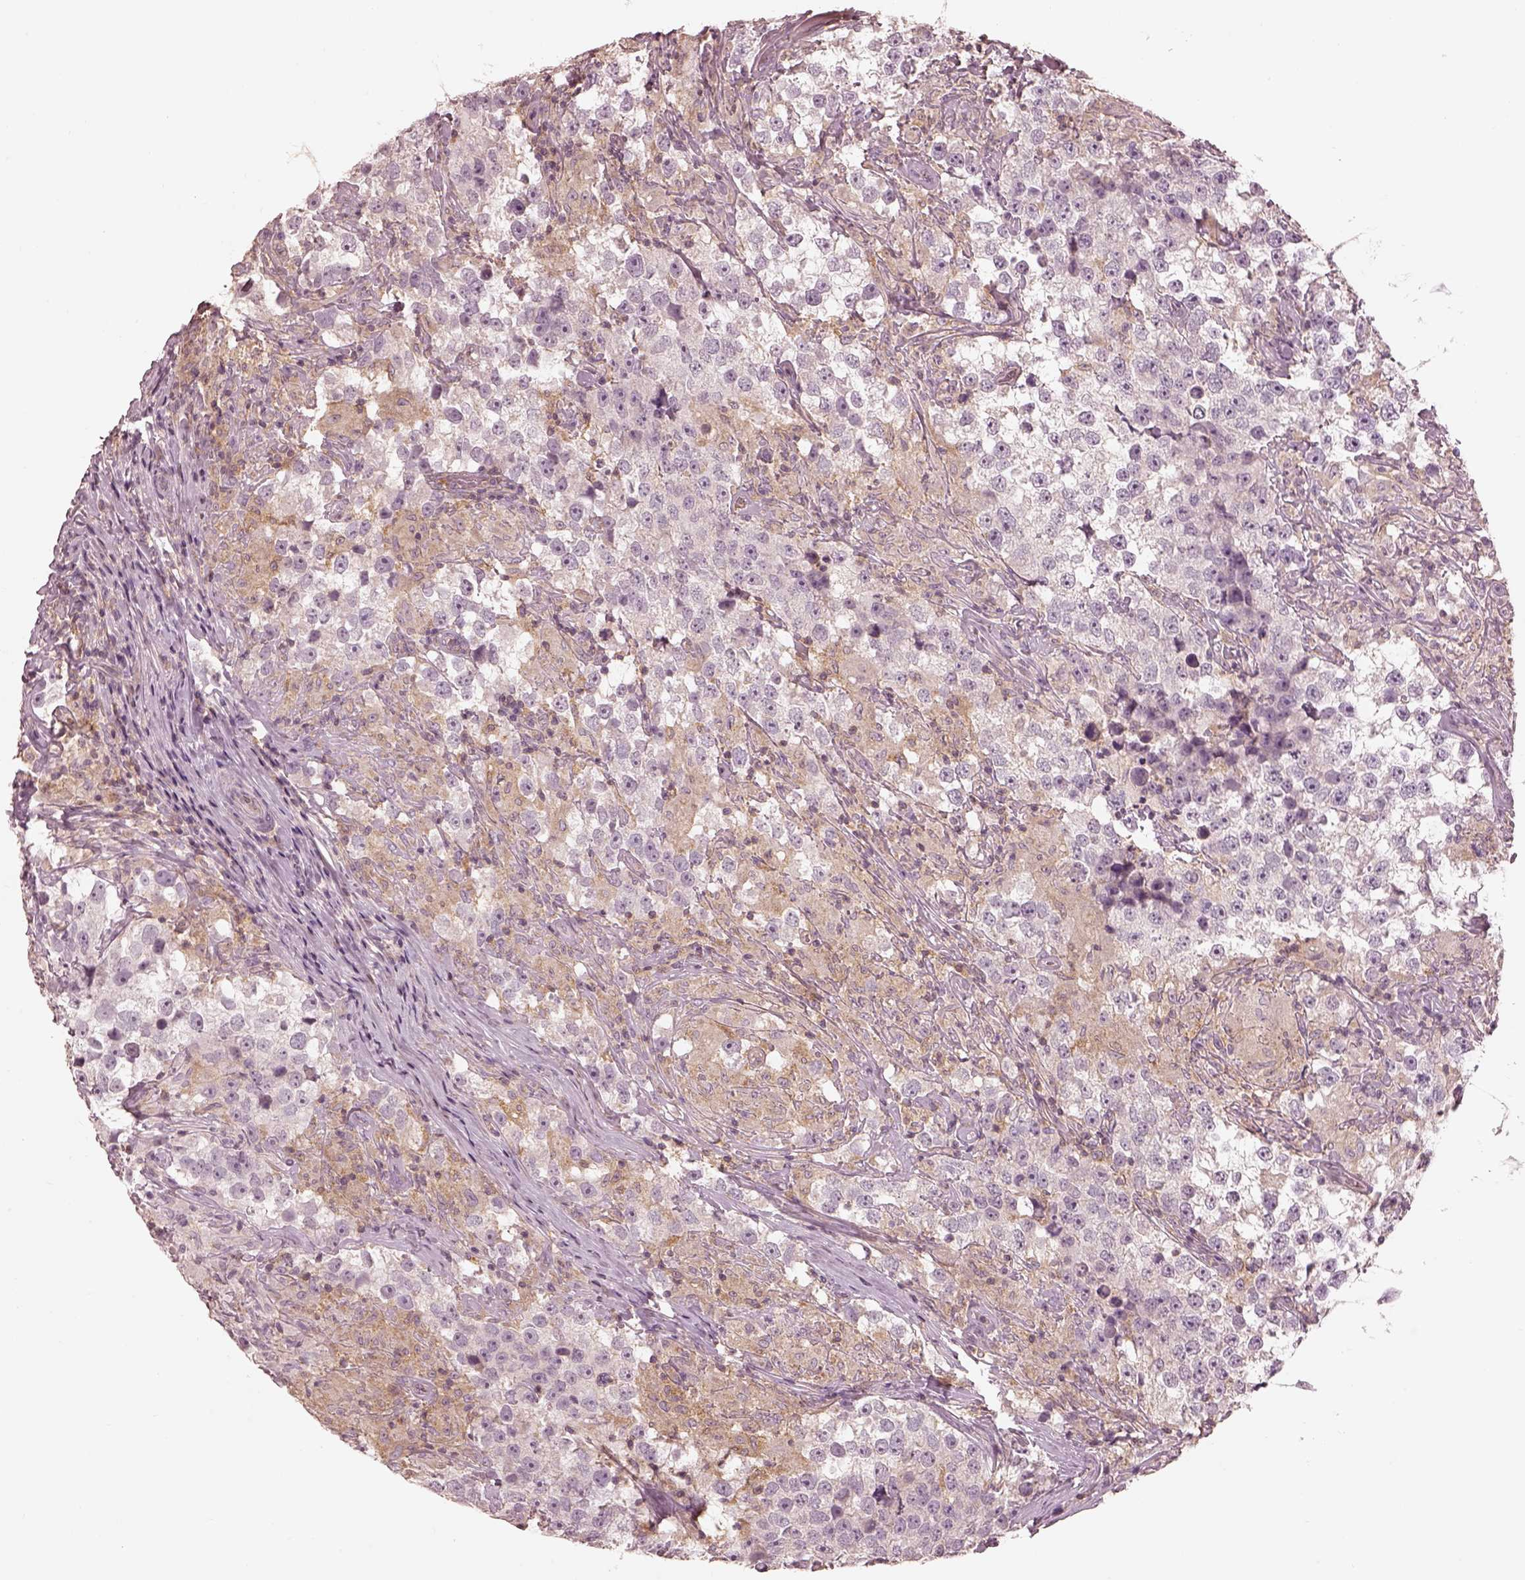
{"staining": {"intensity": "negative", "quantity": "none", "location": "none"}, "tissue": "testis cancer", "cell_type": "Tumor cells", "image_type": "cancer", "snomed": [{"axis": "morphology", "description": "Seminoma, NOS"}, {"axis": "topography", "description": "Testis"}], "caption": "This image is of testis cancer stained with immunohistochemistry (IHC) to label a protein in brown with the nuclei are counter-stained blue. There is no expression in tumor cells.", "gene": "PRKACG", "patient": {"sex": "male", "age": 46}}